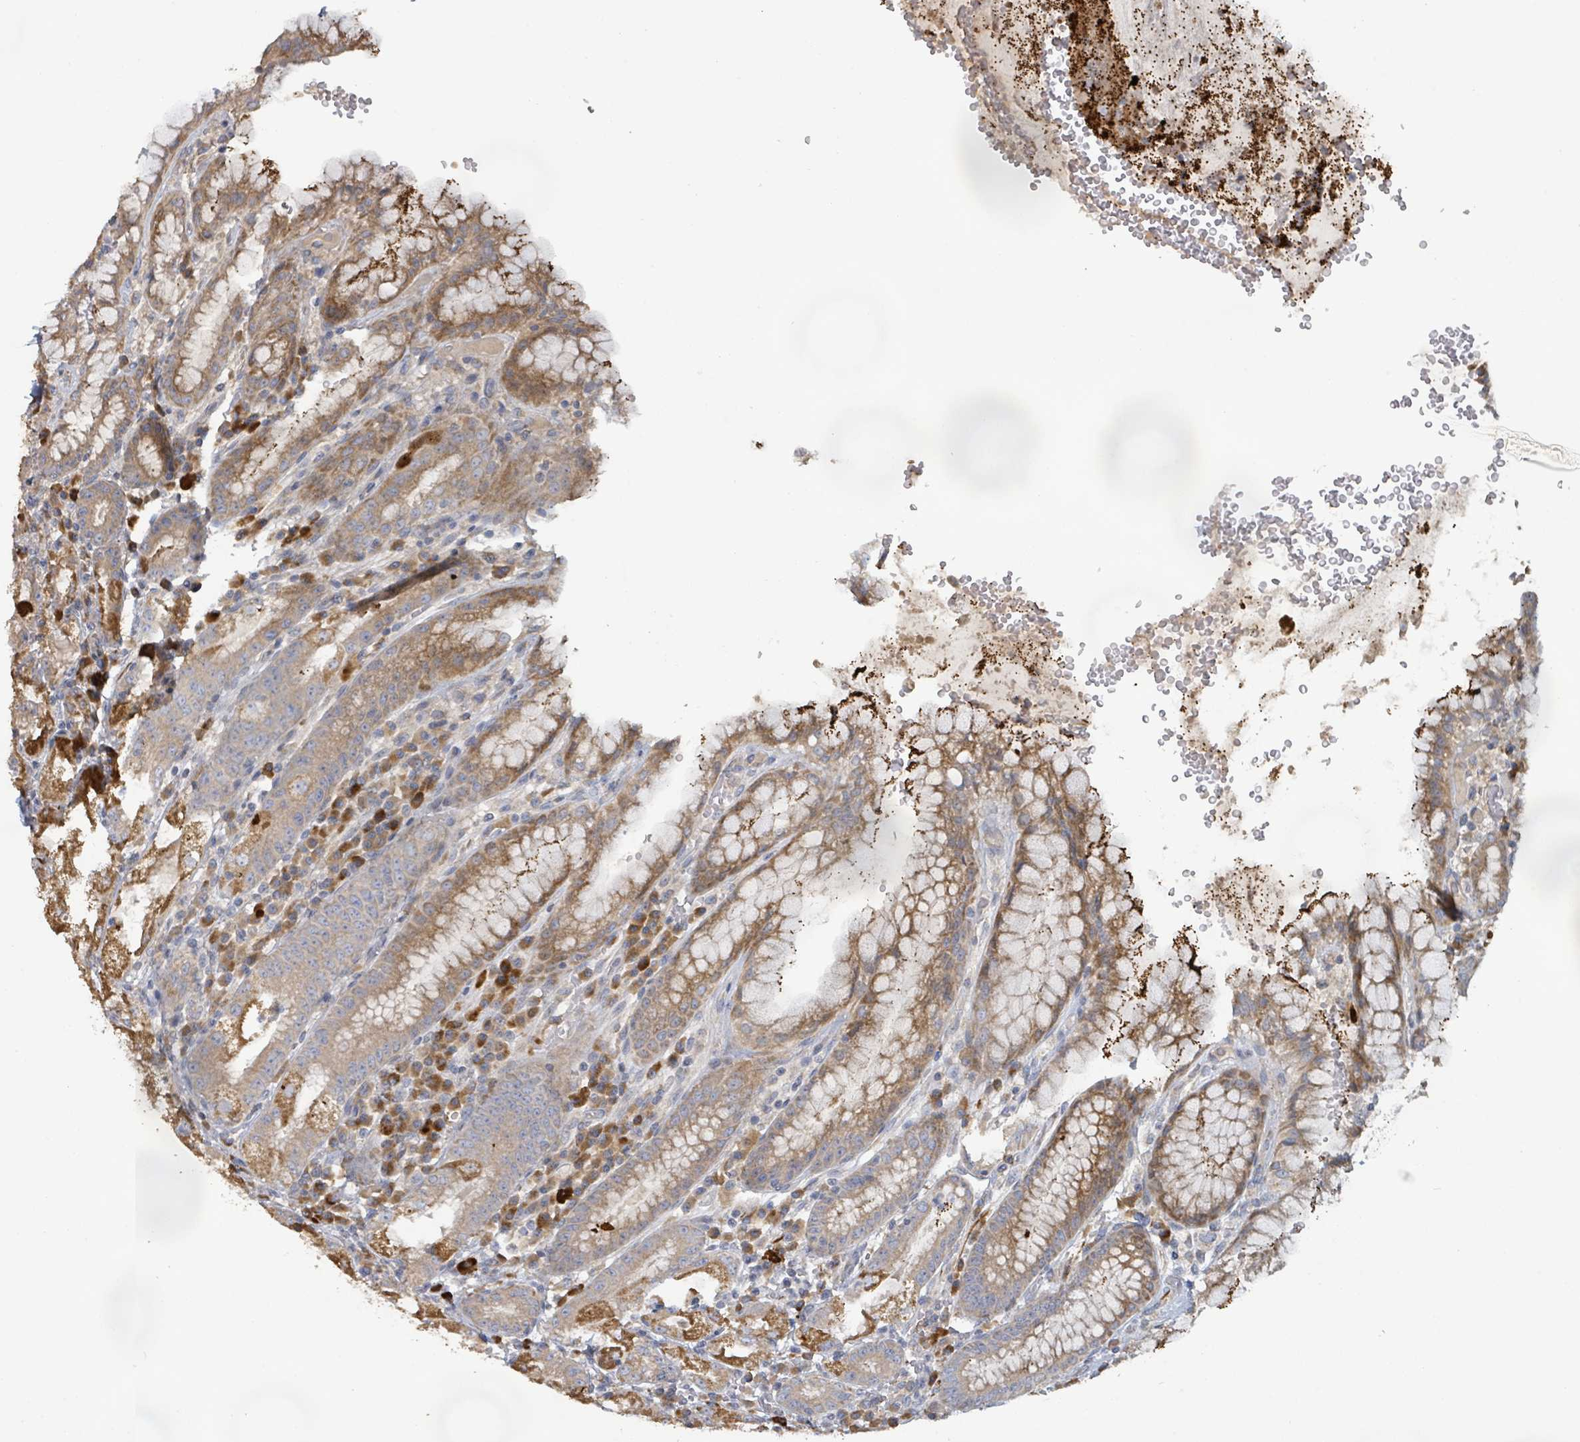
{"staining": {"intensity": "strong", "quantity": ">75%", "location": "cytoplasmic/membranous"}, "tissue": "stomach", "cell_type": "Glandular cells", "image_type": "normal", "snomed": [{"axis": "morphology", "description": "Normal tissue, NOS"}, {"axis": "topography", "description": "Stomach, upper"}], "caption": "IHC of benign human stomach exhibits high levels of strong cytoplasmic/membranous expression in about >75% of glandular cells.", "gene": "KCNS2", "patient": {"sex": "male", "age": 52}}